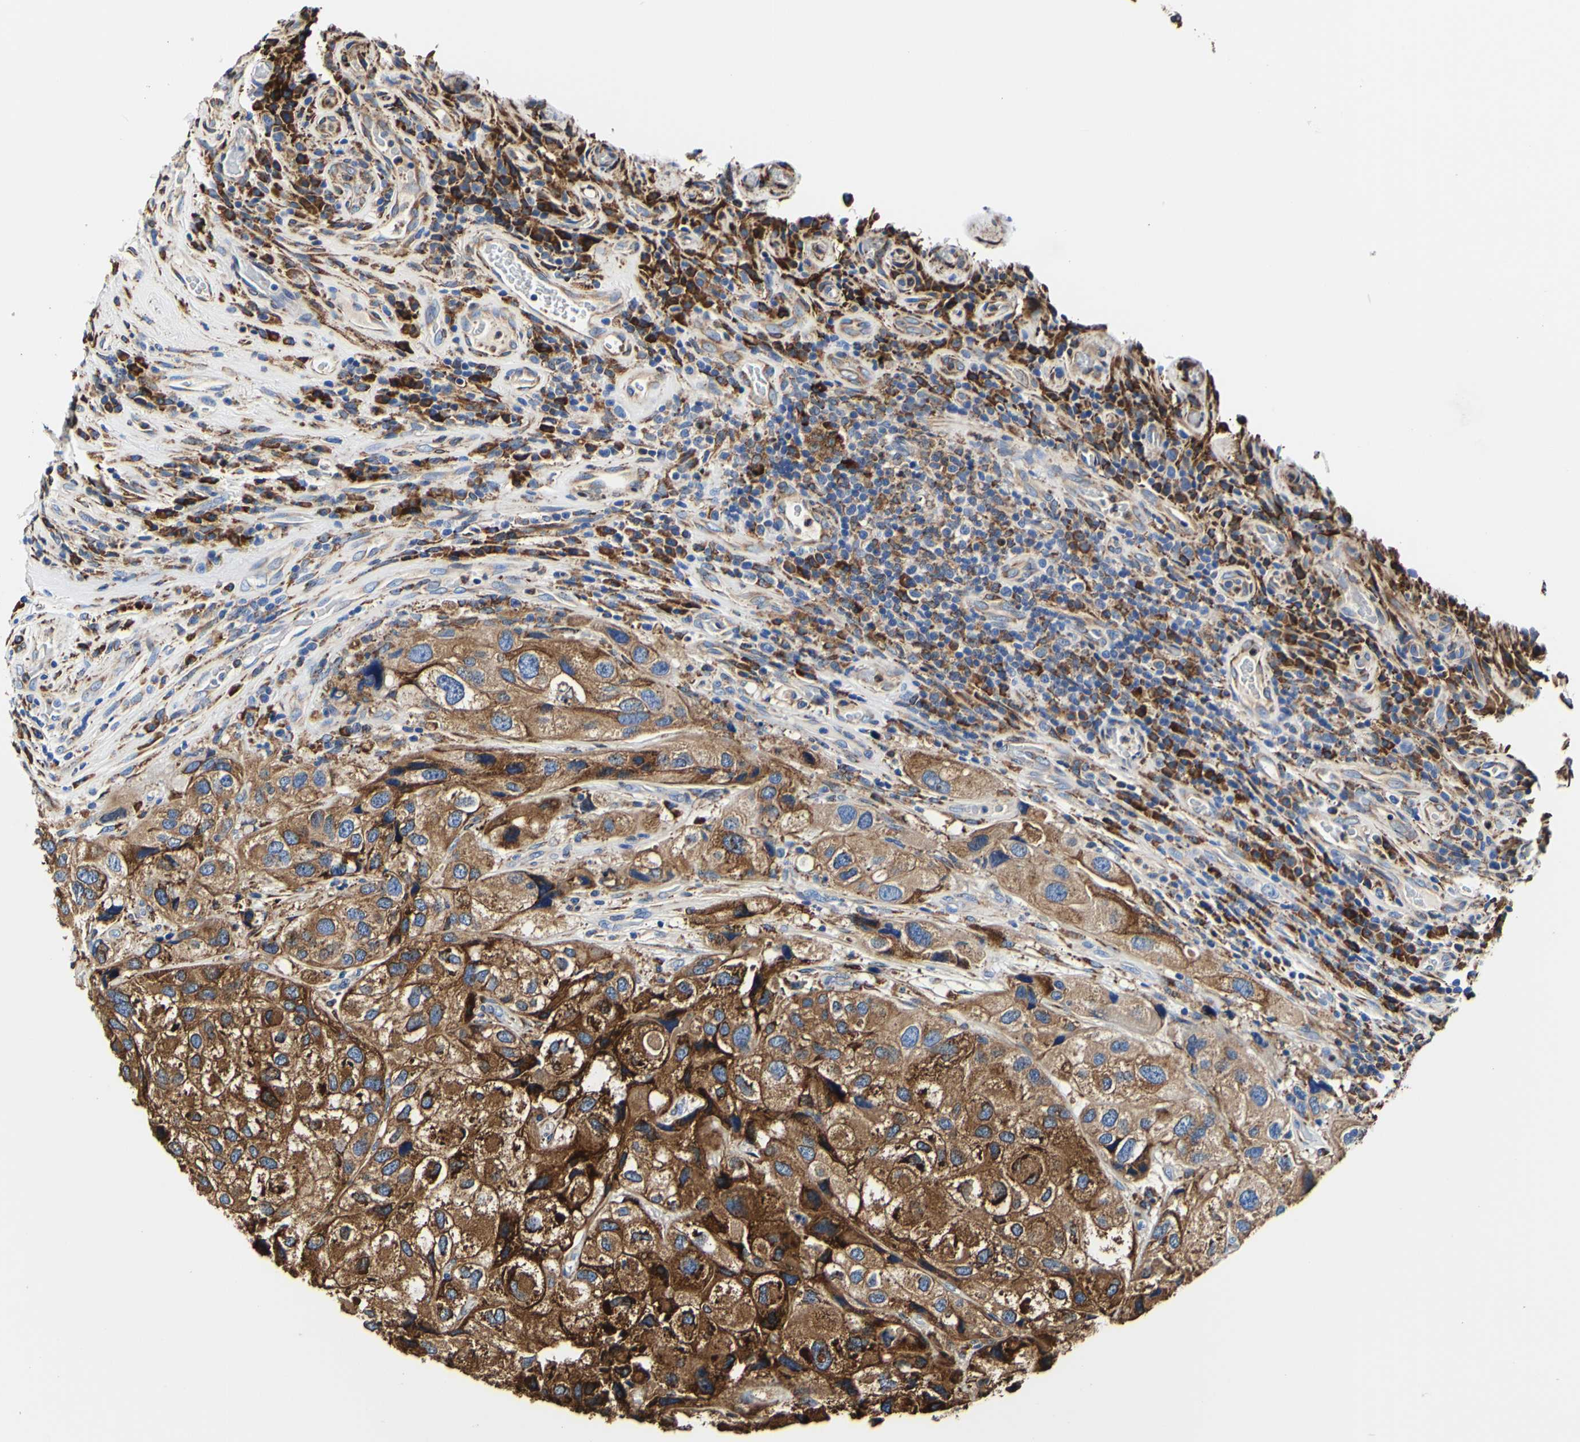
{"staining": {"intensity": "strong", "quantity": ">75%", "location": "cytoplasmic/membranous"}, "tissue": "urothelial cancer", "cell_type": "Tumor cells", "image_type": "cancer", "snomed": [{"axis": "morphology", "description": "Urothelial carcinoma, High grade"}, {"axis": "topography", "description": "Urinary bladder"}], "caption": "This histopathology image shows immunohistochemistry (IHC) staining of urothelial carcinoma (high-grade), with high strong cytoplasmic/membranous staining in about >75% of tumor cells.", "gene": "P4HB", "patient": {"sex": "female", "age": 64}}